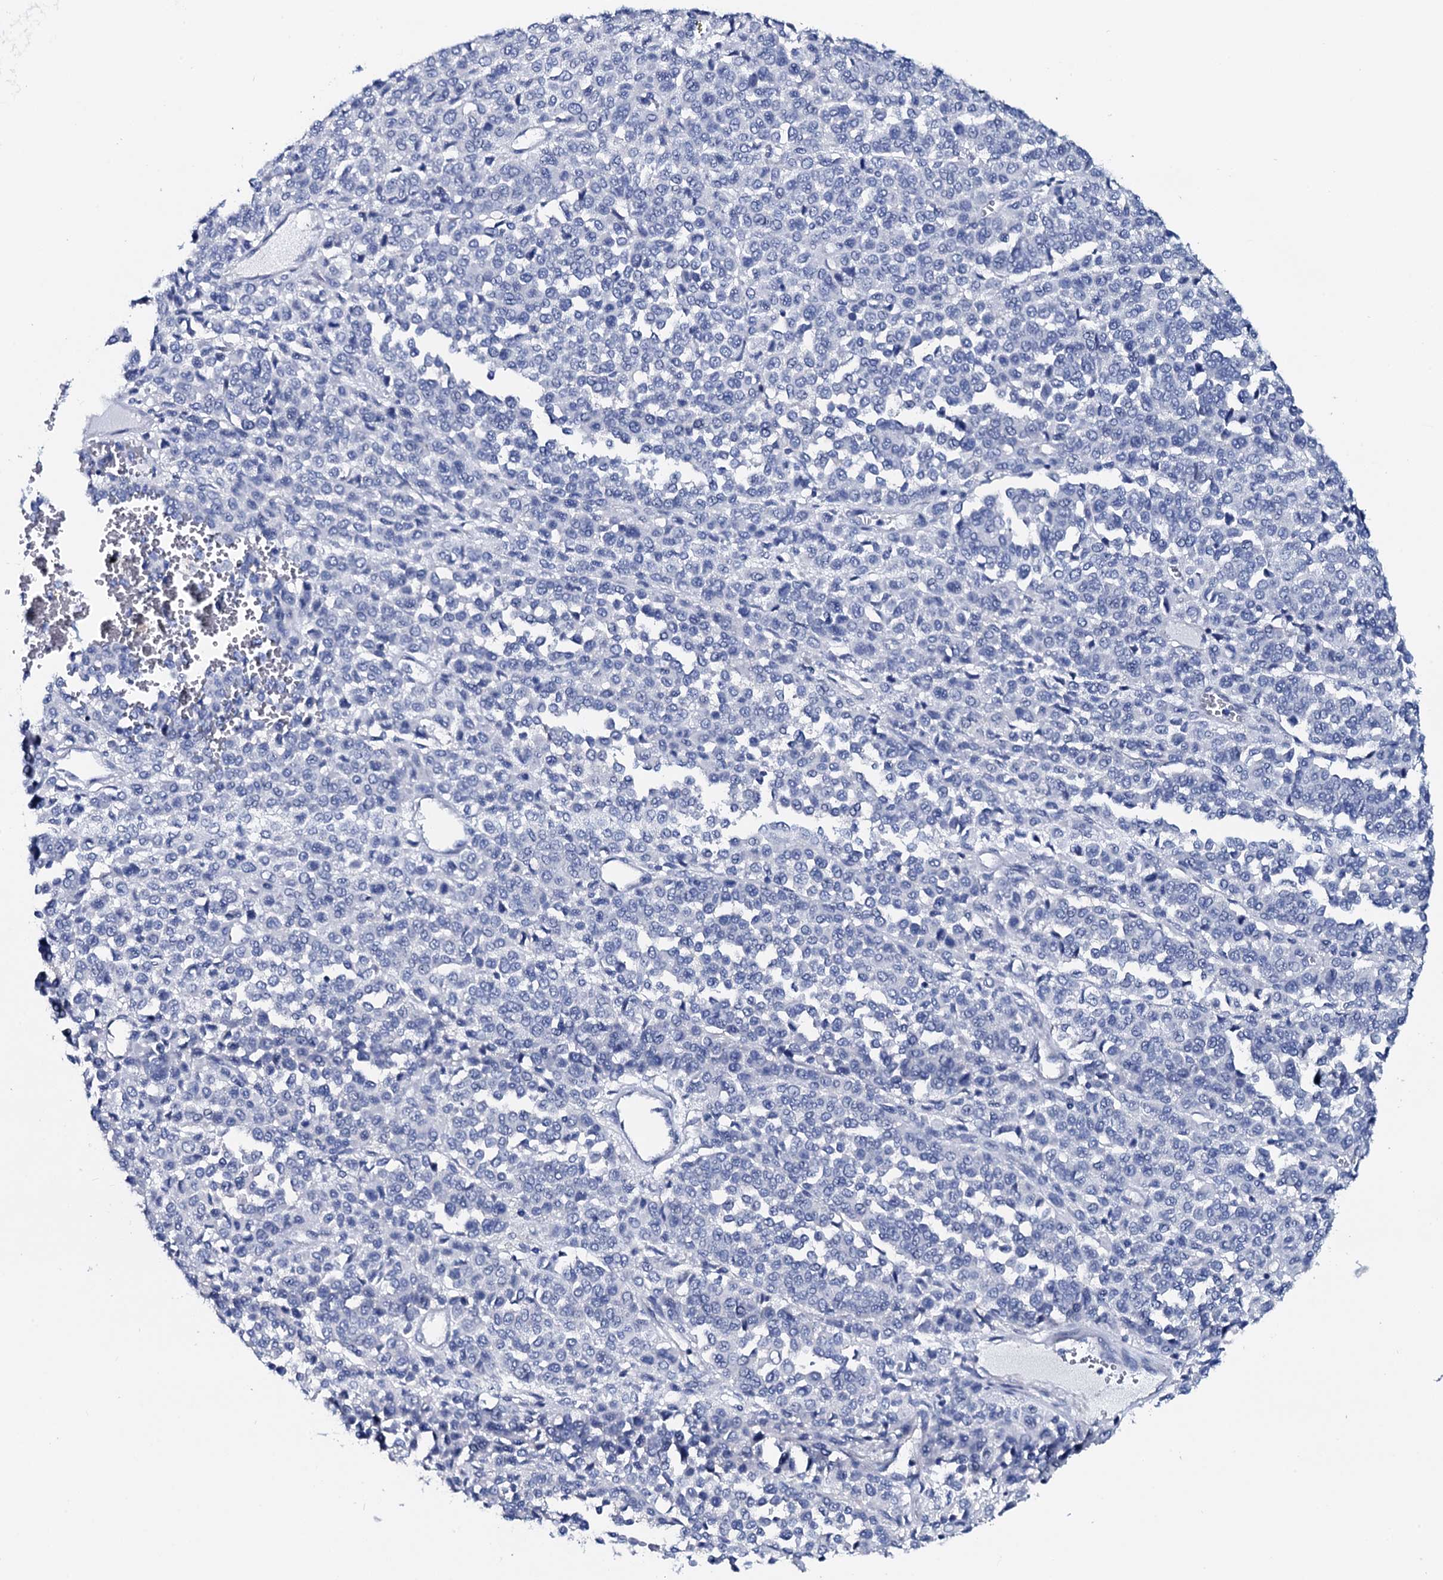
{"staining": {"intensity": "negative", "quantity": "none", "location": "none"}, "tissue": "melanoma", "cell_type": "Tumor cells", "image_type": "cancer", "snomed": [{"axis": "morphology", "description": "Malignant melanoma, Metastatic site"}, {"axis": "topography", "description": "Pancreas"}], "caption": "The IHC photomicrograph has no significant expression in tumor cells of melanoma tissue.", "gene": "GYS2", "patient": {"sex": "female", "age": 30}}